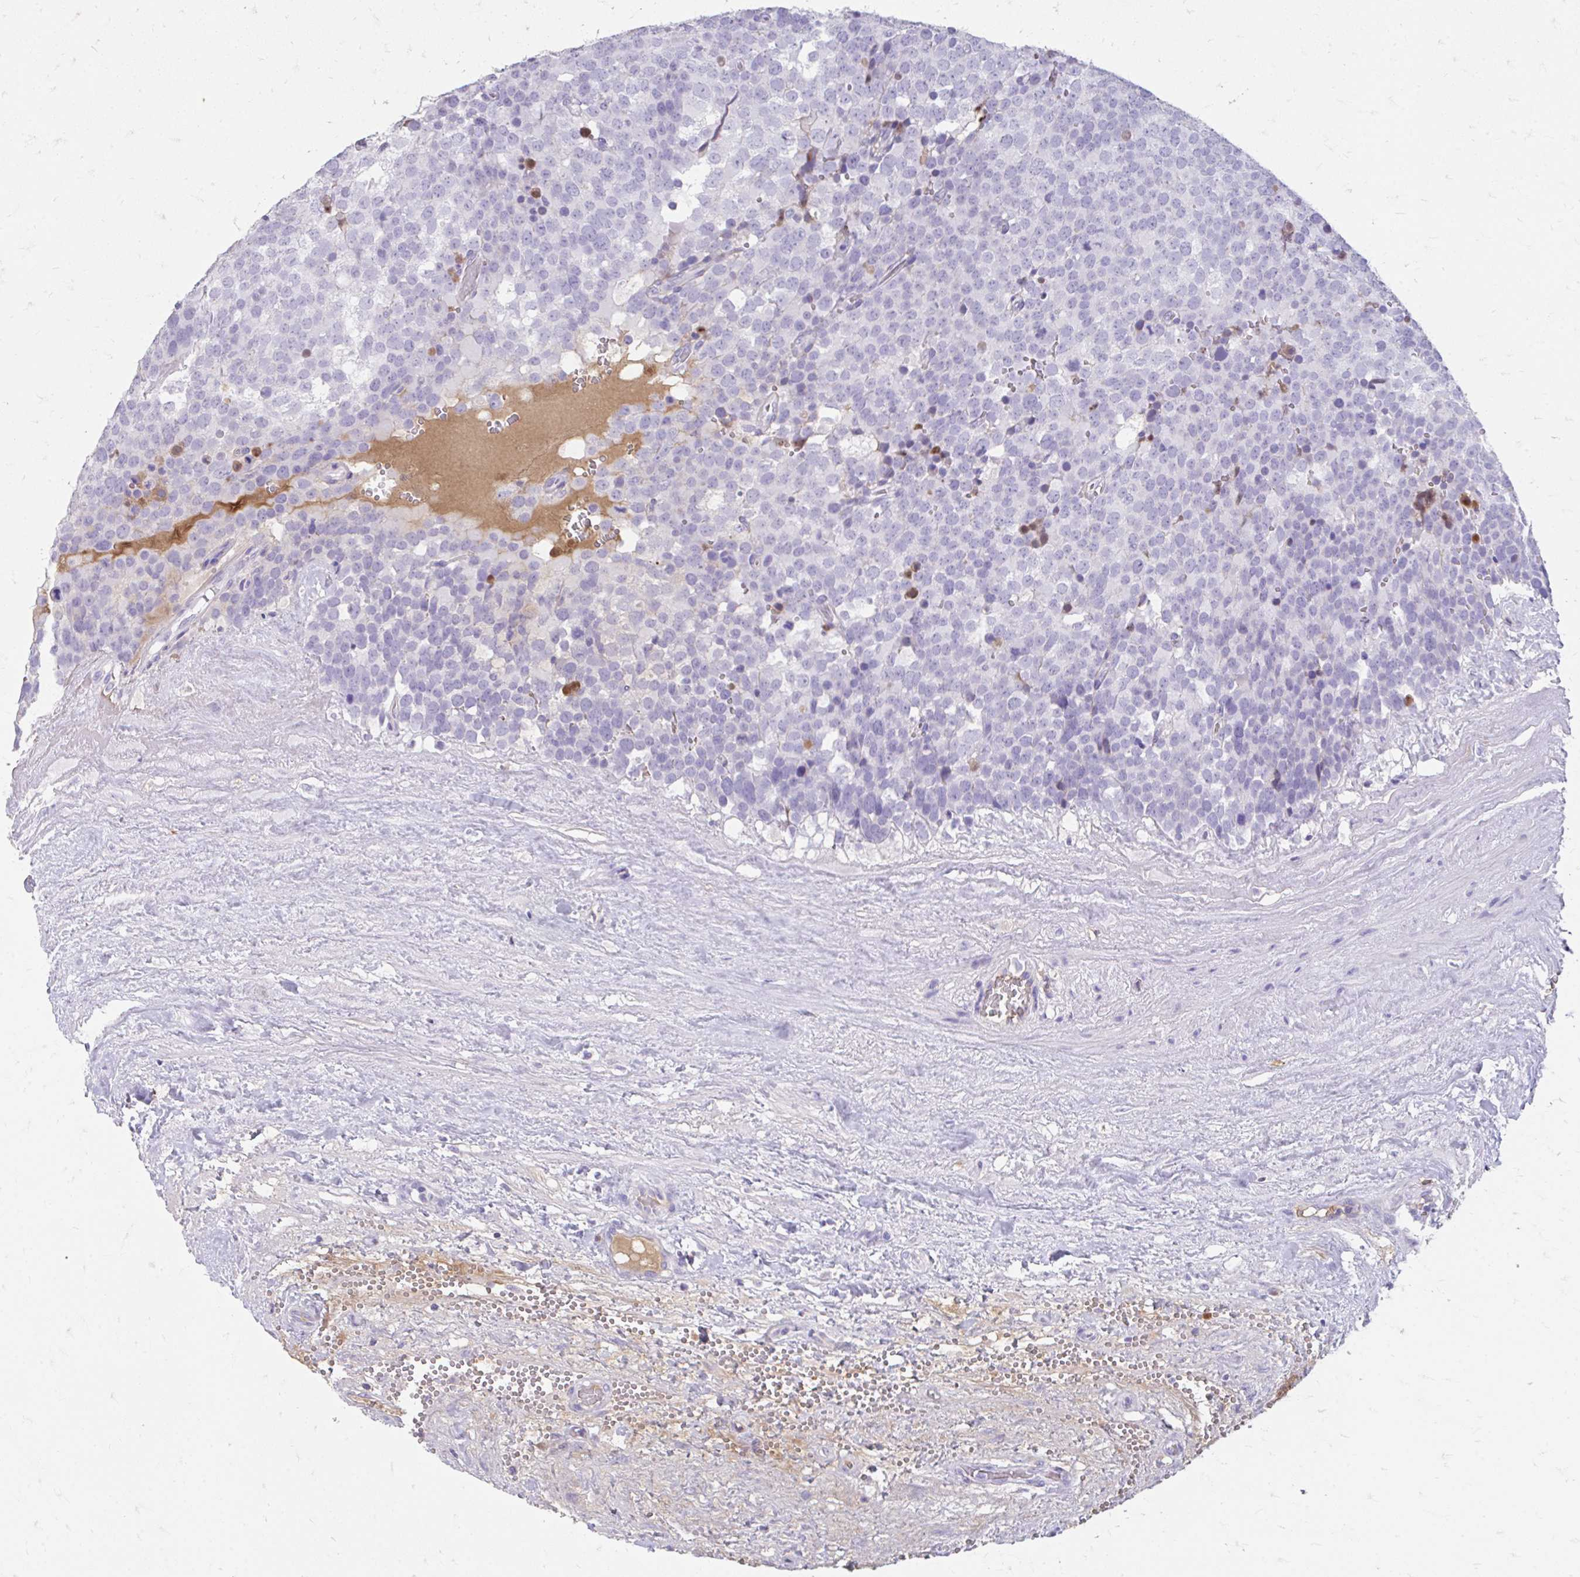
{"staining": {"intensity": "negative", "quantity": "none", "location": "none"}, "tissue": "testis cancer", "cell_type": "Tumor cells", "image_type": "cancer", "snomed": [{"axis": "morphology", "description": "Seminoma, NOS"}, {"axis": "topography", "description": "Testis"}], "caption": "Testis seminoma stained for a protein using immunohistochemistry displays no expression tumor cells.", "gene": "CFH", "patient": {"sex": "male", "age": 71}}